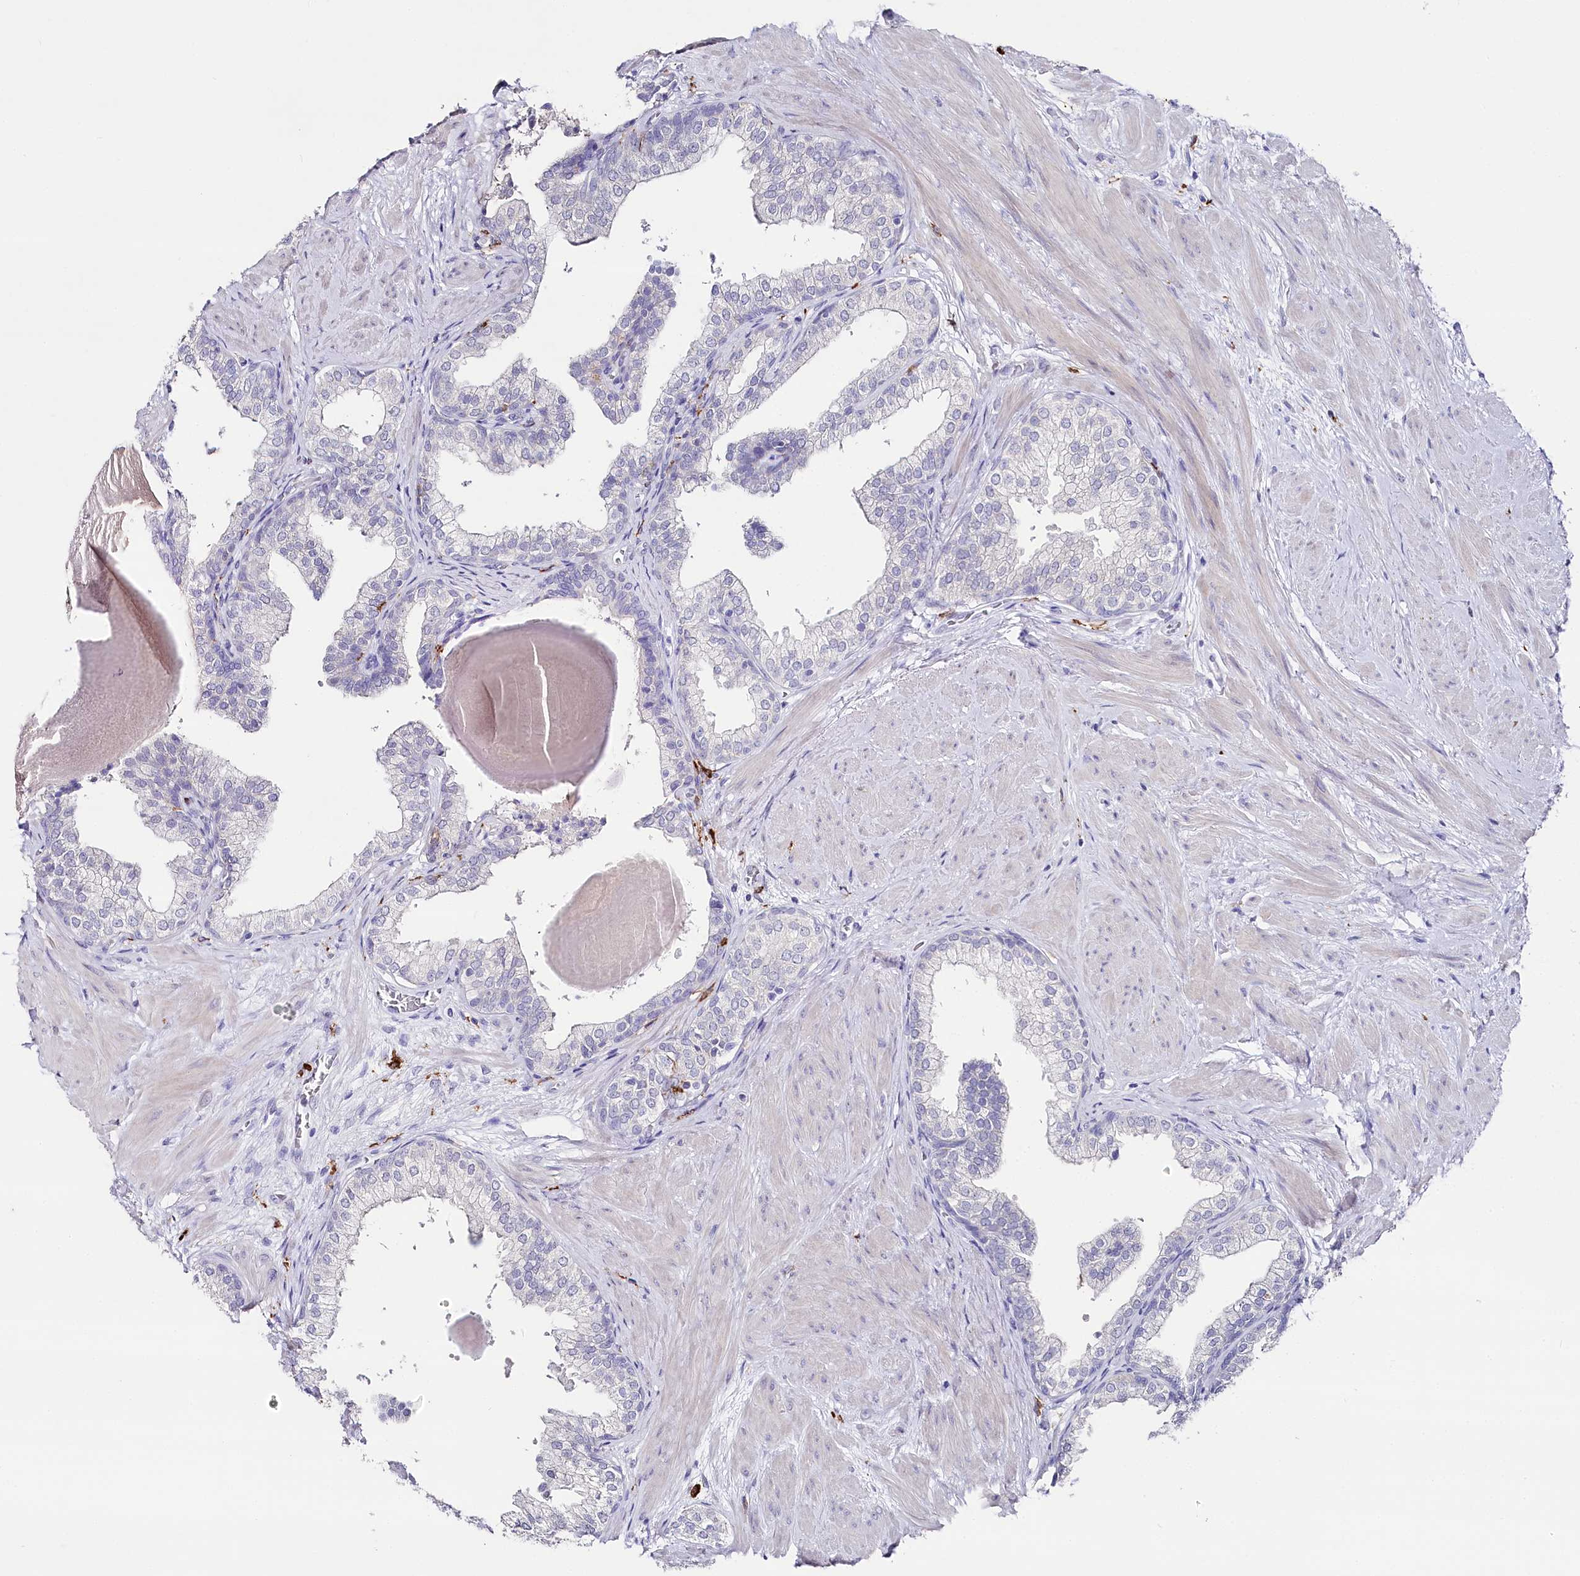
{"staining": {"intensity": "negative", "quantity": "none", "location": "none"}, "tissue": "prostate", "cell_type": "Glandular cells", "image_type": "normal", "snomed": [{"axis": "morphology", "description": "Normal tissue, NOS"}, {"axis": "topography", "description": "Prostate"}], "caption": "Immunohistochemistry (IHC) of normal prostate demonstrates no expression in glandular cells.", "gene": "CLEC4M", "patient": {"sex": "male", "age": 48}}